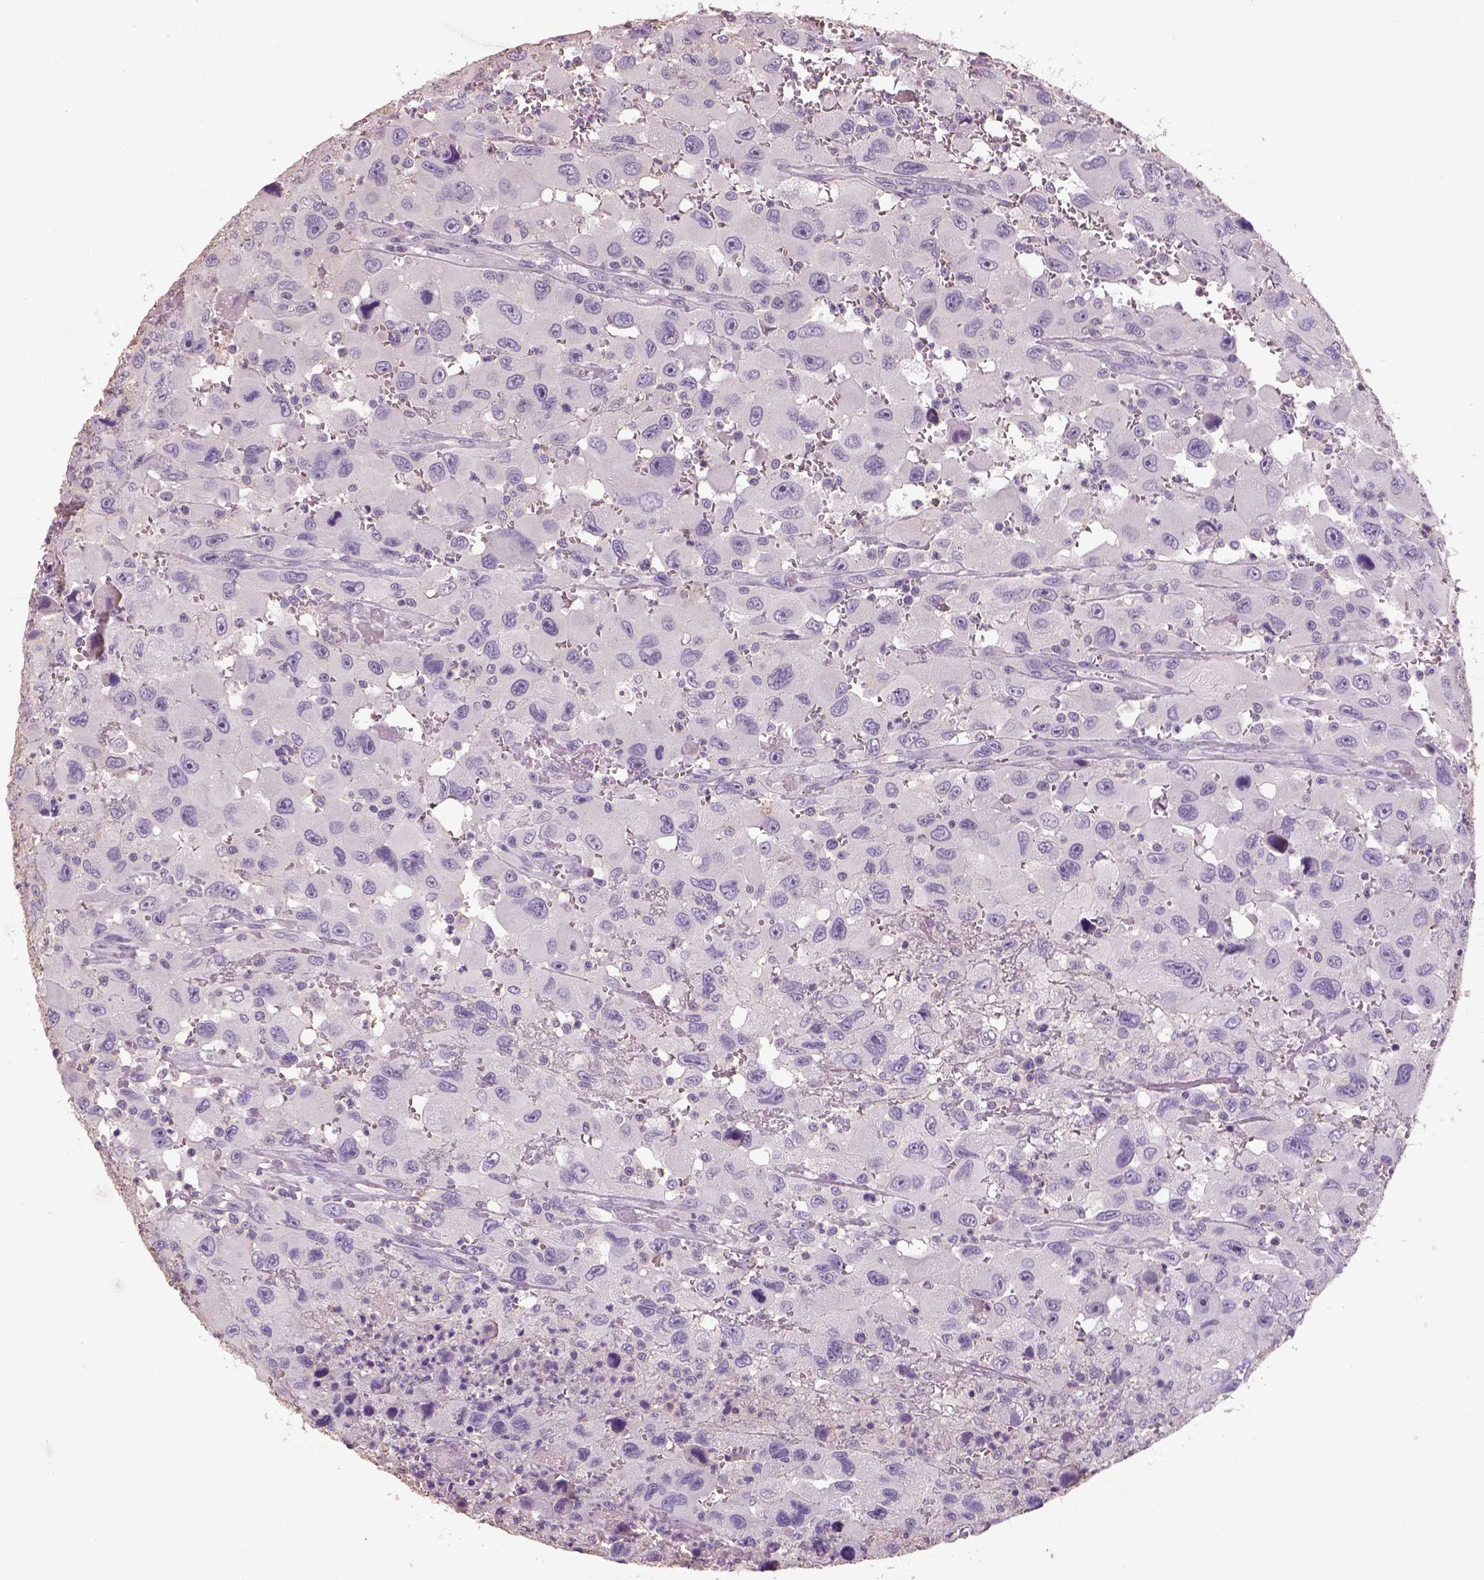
{"staining": {"intensity": "negative", "quantity": "none", "location": "none"}, "tissue": "head and neck cancer", "cell_type": "Tumor cells", "image_type": "cancer", "snomed": [{"axis": "morphology", "description": "Squamous cell carcinoma, NOS"}, {"axis": "morphology", "description": "Squamous cell carcinoma, metastatic, NOS"}, {"axis": "topography", "description": "Oral tissue"}, {"axis": "topography", "description": "Head-Neck"}], "caption": "This is a image of immunohistochemistry (IHC) staining of head and neck metastatic squamous cell carcinoma, which shows no expression in tumor cells.", "gene": "OTUD6A", "patient": {"sex": "female", "age": 85}}